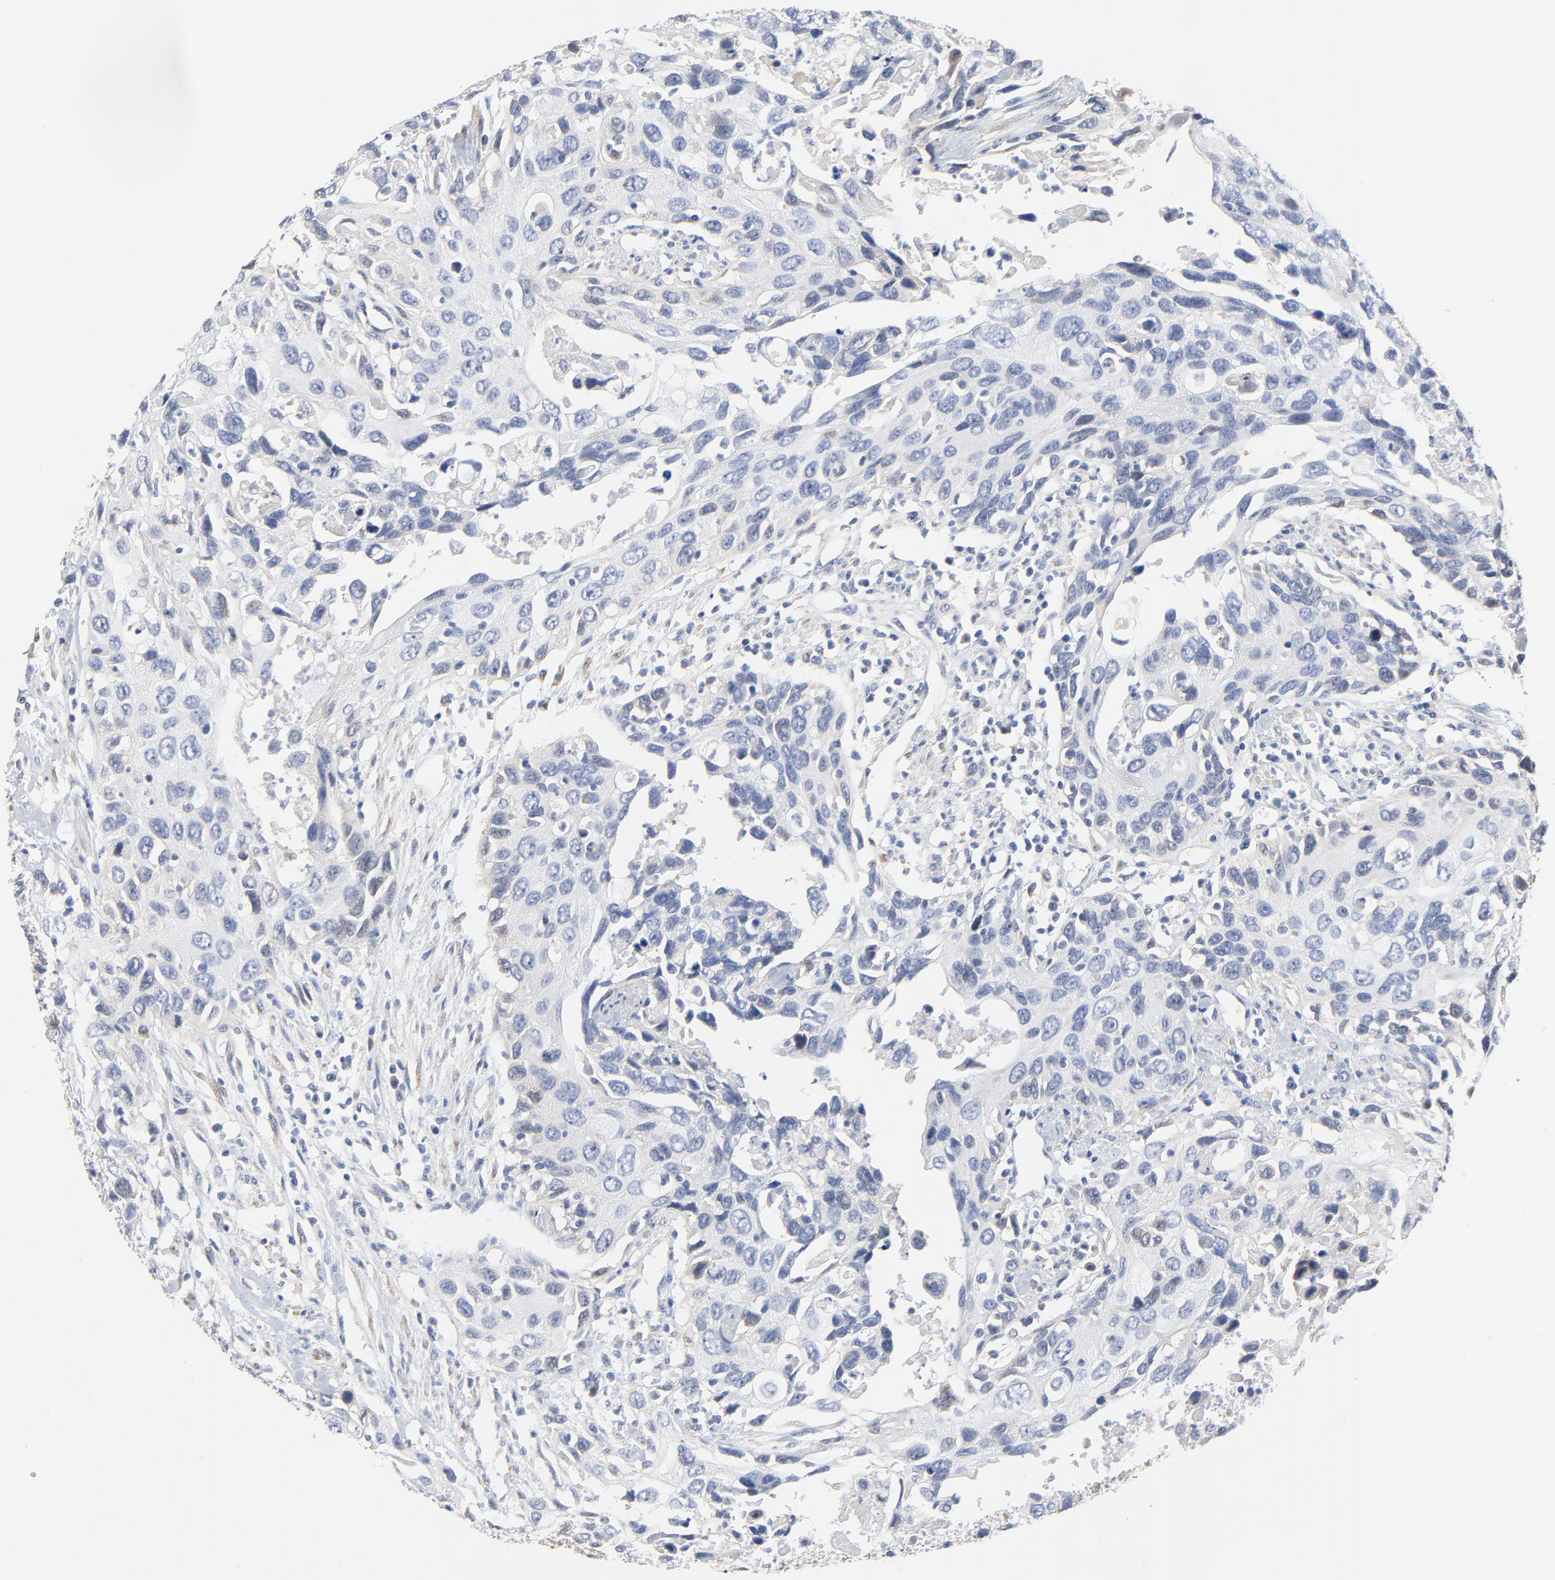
{"staining": {"intensity": "negative", "quantity": "none", "location": "none"}, "tissue": "urothelial cancer", "cell_type": "Tumor cells", "image_type": "cancer", "snomed": [{"axis": "morphology", "description": "Urothelial carcinoma, High grade"}, {"axis": "topography", "description": "Urinary bladder"}], "caption": "An image of human urothelial cancer is negative for staining in tumor cells.", "gene": "VAV2", "patient": {"sex": "male", "age": 71}}